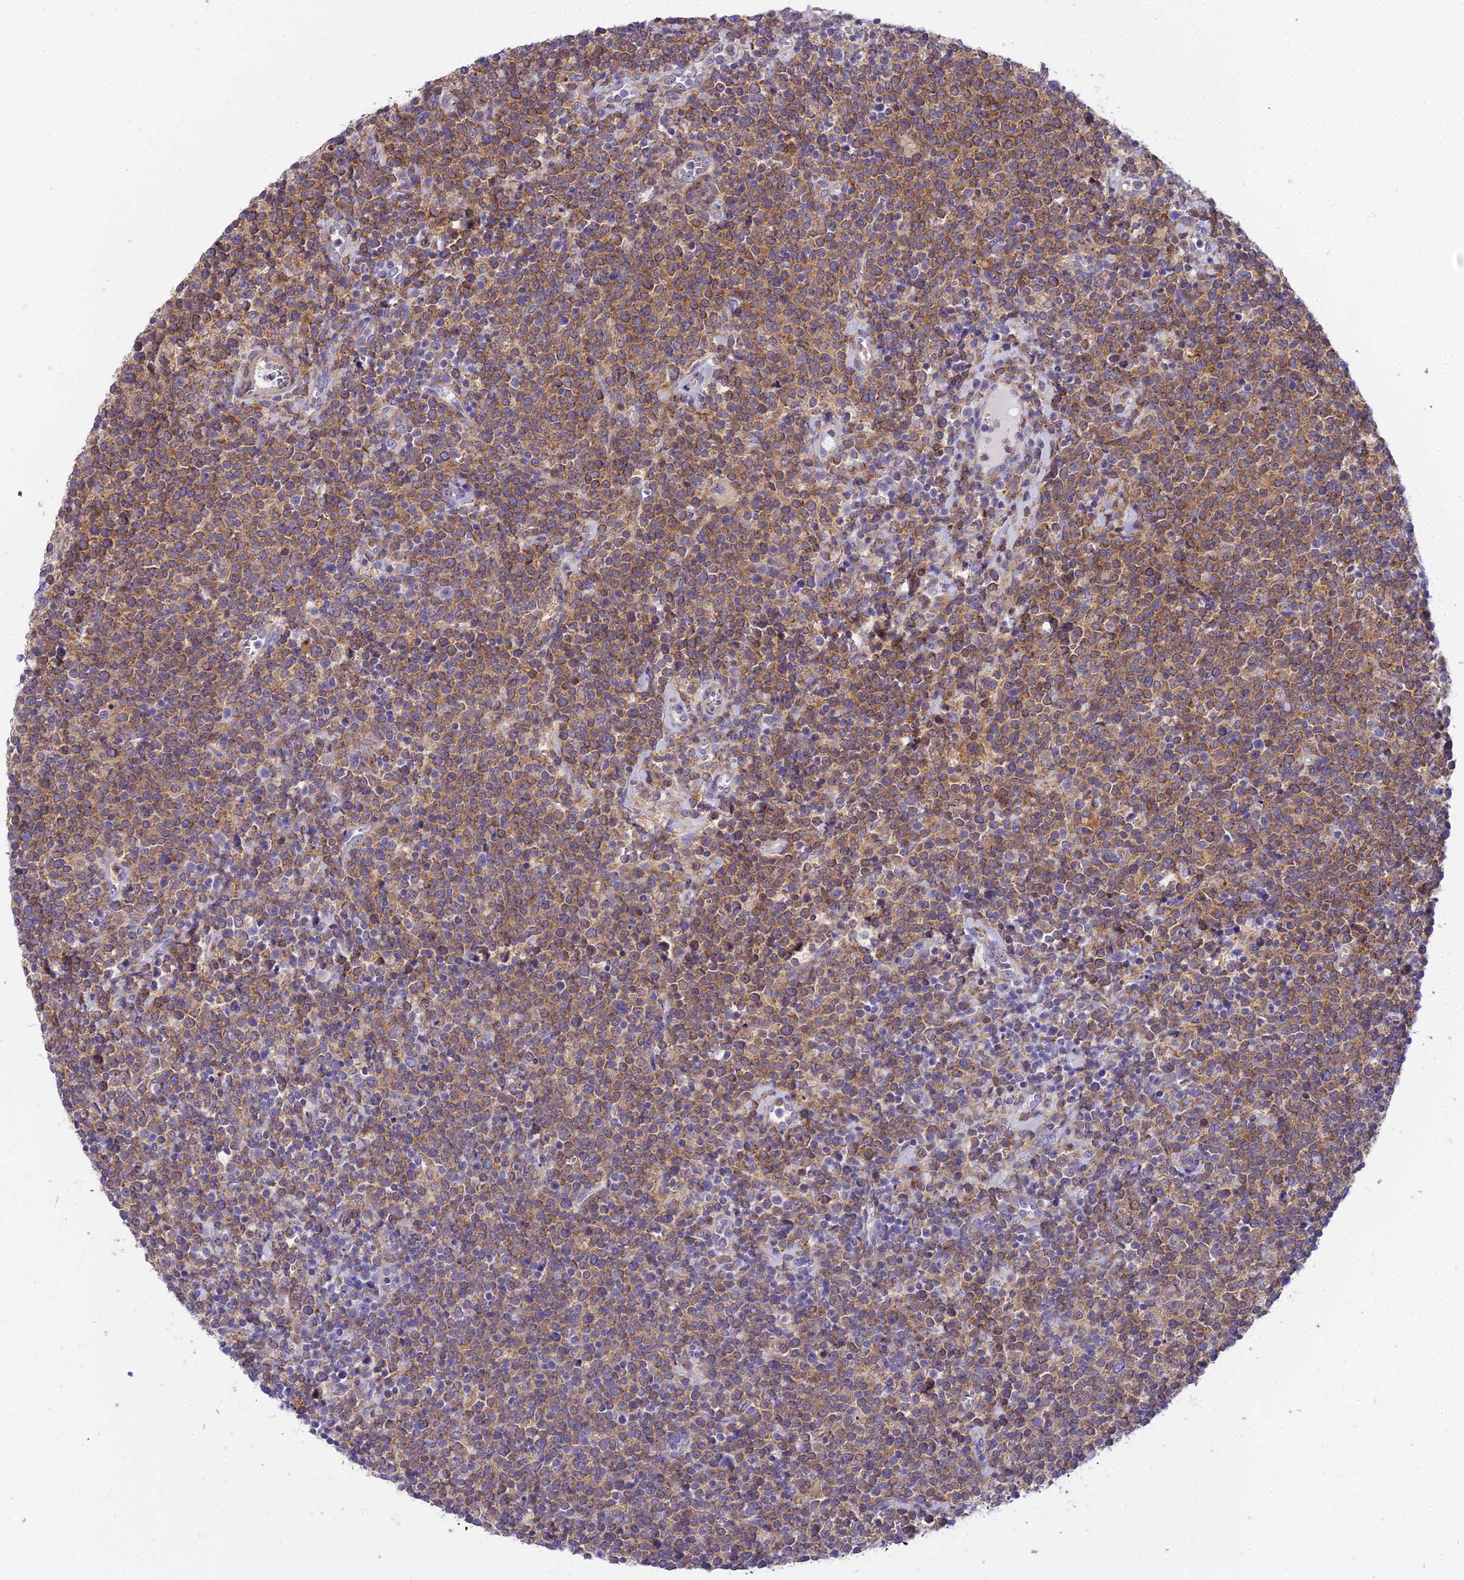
{"staining": {"intensity": "moderate", "quantity": ">75%", "location": "cytoplasmic/membranous"}, "tissue": "lymphoma", "cell_type": "Tumor cells", "image_type": "cancer", "snomed": [{"axis": "morphology", "description": "Malignant lymphoma, non-Hodgkin's type, High grade"}, {"axis": "topography", "description": "Lymph node"}], "caption": "IHC (DAB (3,3'-diaminobenzidine)) staining of human high-grade malignant lymphoma, non-Hodgkin's type demonstrates moderate cytoplasmic/membranous protein staining in about >75% of tumor cells. (Brightfield microscopy of DAB IHC at high magnification).", "gene": "CLCN7", "patient": {"sex": "male", "age": 61}}